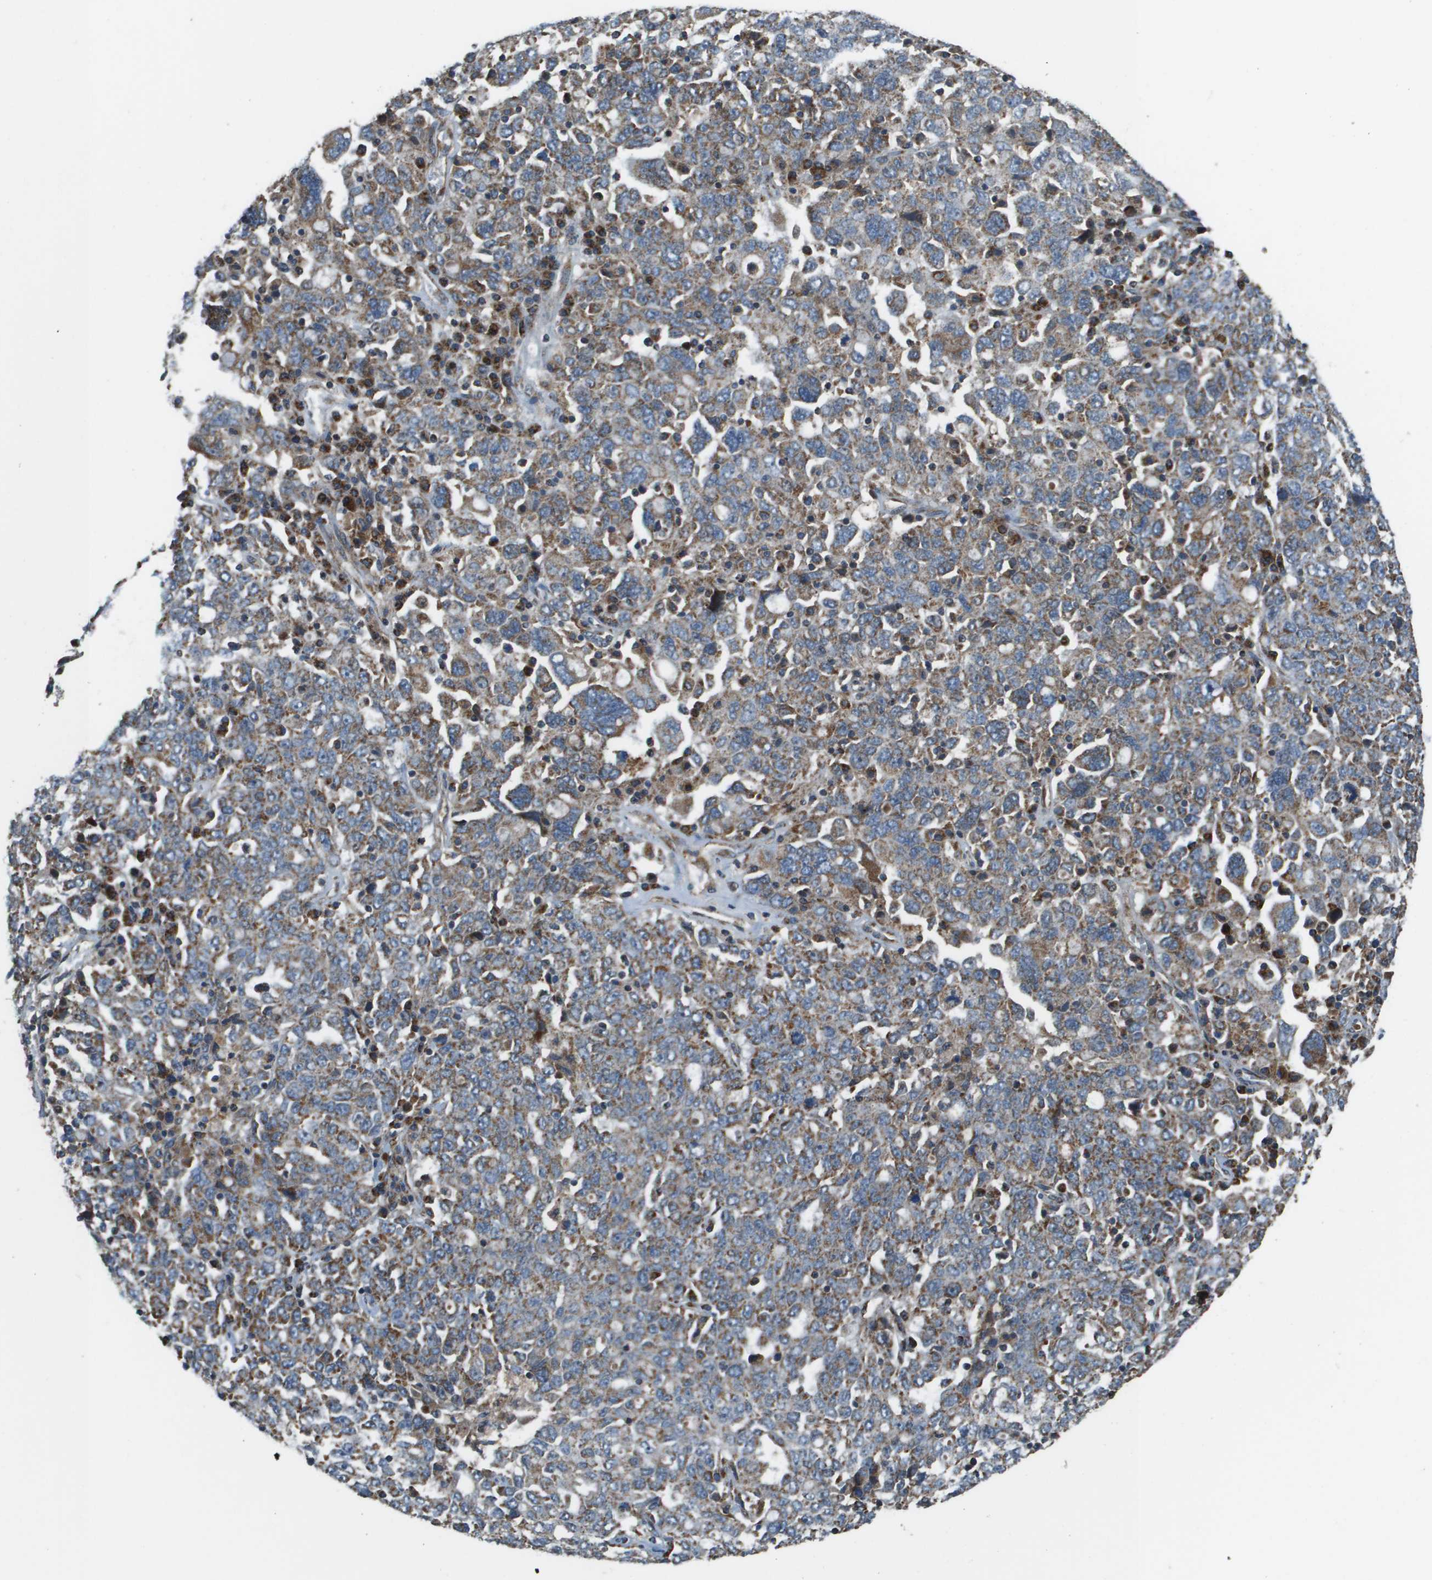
{"staining": {"intensity": "weak", "quantity": ">75%", "location": "cytoplasmic/membranous"}, "tissue": "ovarian cancer", "cell_type": "Tumor cells", "image_type": "cancer", "snomed": [{"axis": "morphology", "description": "Carcinoma, endometroid"}, {"axis": "topography", "description": "Ovary"}], "caption": "Protein staining of endometroid carcinoma (ovarian) tissue demonstrates weak cytoplasmic/membranous positivity in approximately >75% of tumor cells.", "gene": "NRK", "patient": {"sex": "female", "age": 62}}